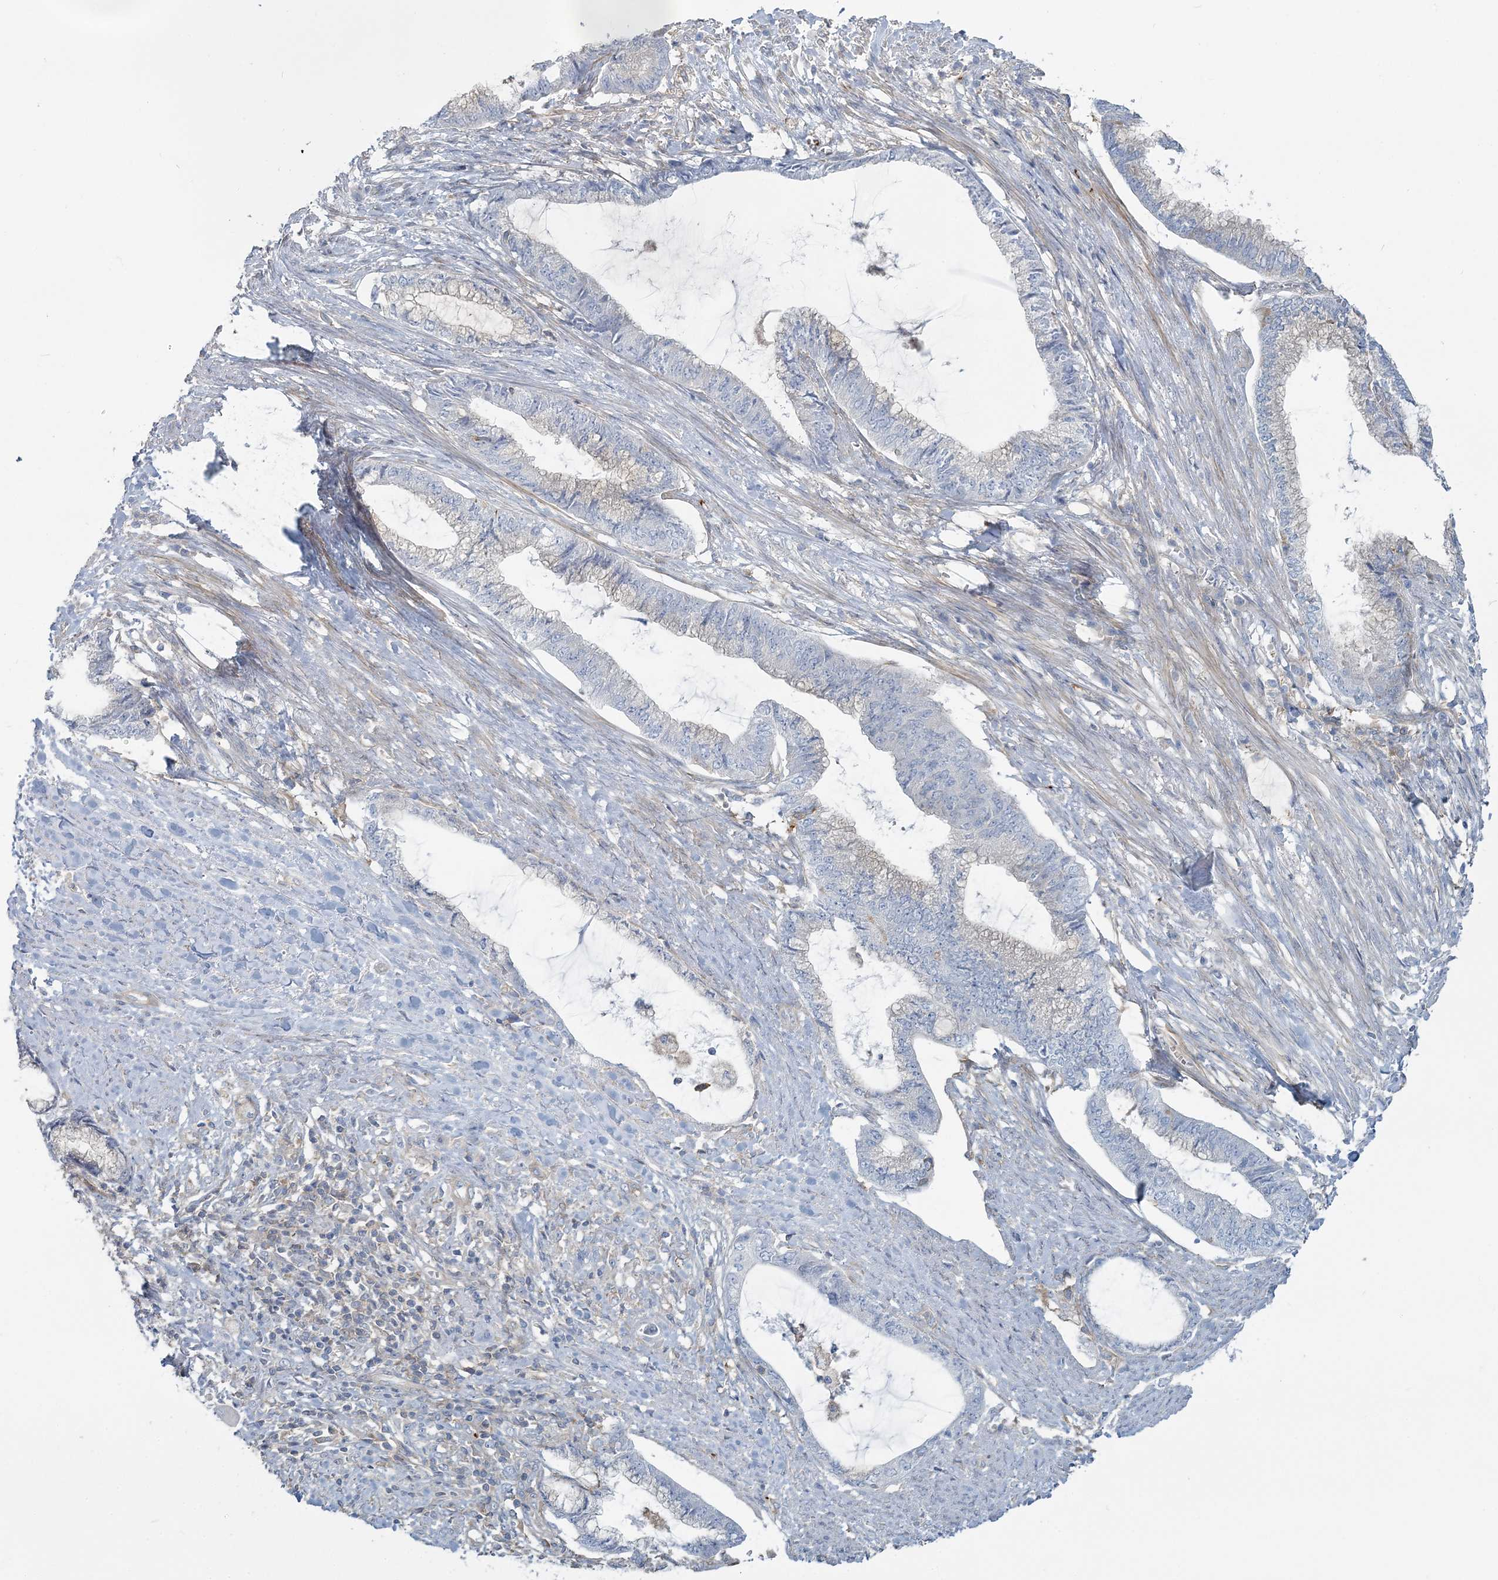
{"staining": {"intensity": "negative", "quantity": "none", "location": "none"}, "tissue": "endometrial cancer", "cell_type": "Tumor cells", "image_type": "cancer", "snomed": [{"axis": "morphology", "description": "Adenocarcinoma, NOS"}, {"axis": "topography", "description": "Endometrium"}], "caption": "Immunohistochemistry (IHC) photomicrograph of neoplastic tissue: human endometrial cancer (adenocarcinoma) stained with DAB shows no significant protein positivity in tumor cells. (DAB immunohistochemistry, high magnification).", "gene": "CUEDC2", "patient": {"sex": "female", "age": 86}}